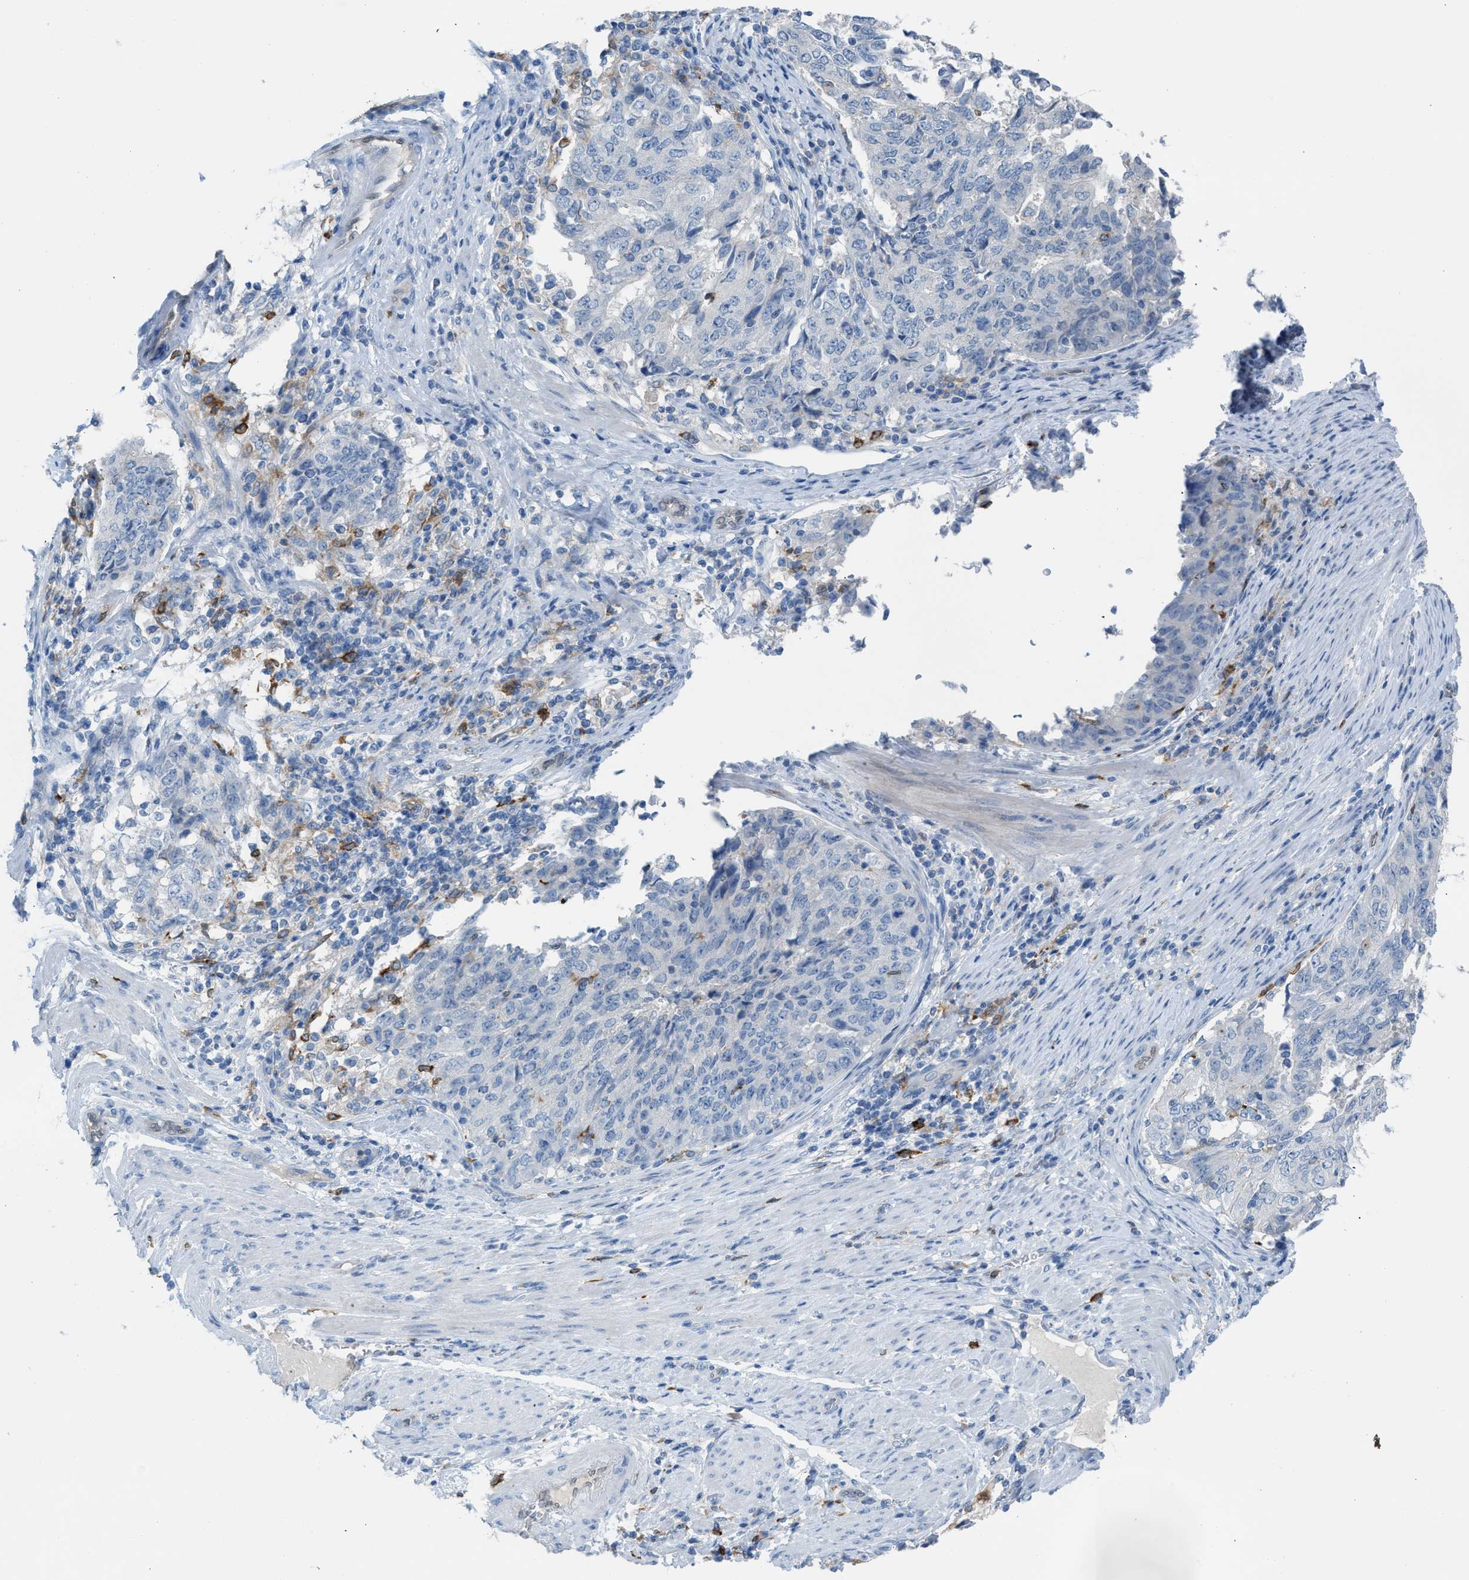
{"staining": {"intensity": "negative", "quantity": "none", "location": "none"}, "tissue": "endometrial cancer", "cell_type": "Tumor cells", "image_type": "cancer", "snomed": [{"axis": "morphology", "description": "Adenocarcinoma, NOS"}, {"axis": "topography", "description": "Endometrium"}], "caption": "Adenocarcinoma (endometrial) was stained to show a protein in brown. There is no significant positivity in tumor cells.", "gene": "CLEC10A", "patient": {"sex": "female", "age": 80}}